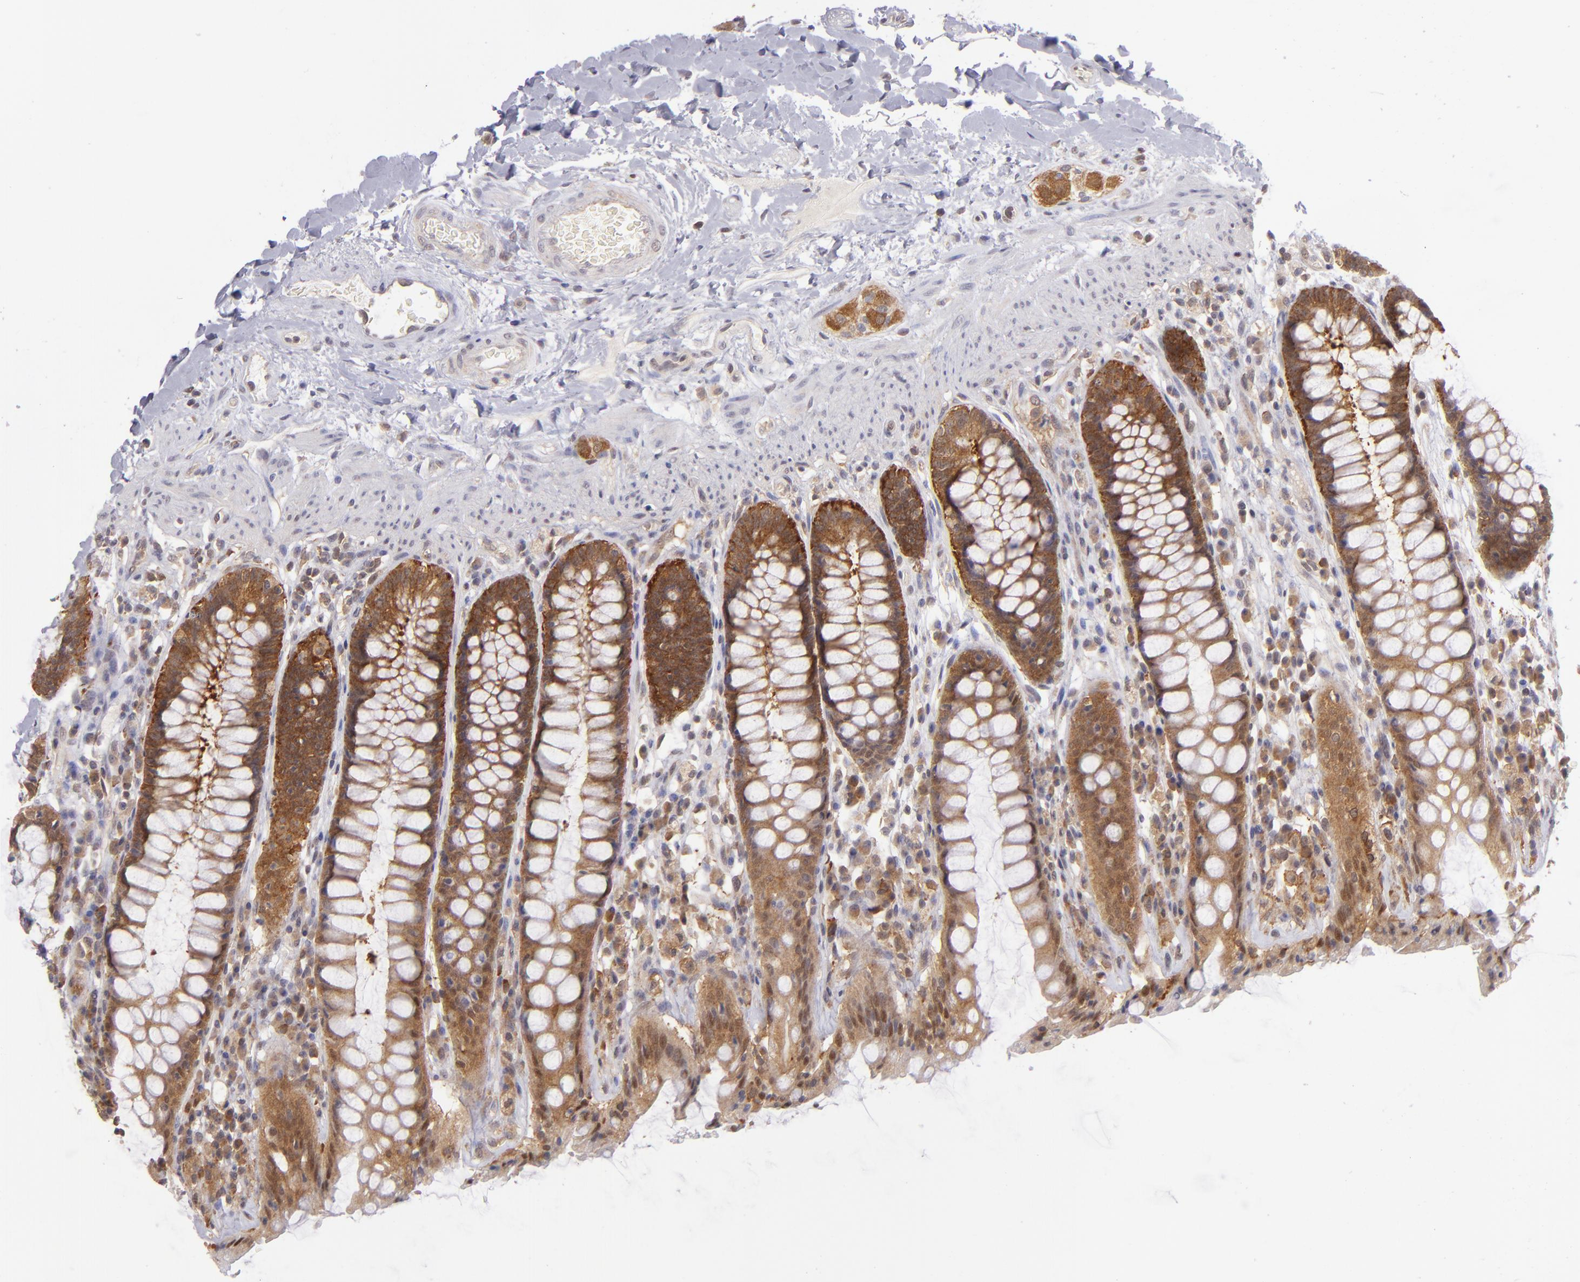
{"staining": {"intensity": "strong", "quantity": ">75%", "location": "cytoplasmic/membranous"}, "tissue": "rectum", "cell_type": "Glandular cells", "image_type": "normal", "snomed": [{"axis": "morphology", "description": "Normal tissue, NOS"}, {"axis": "topography", "description": "Rectum"}], "caption": "Rectum was stained to show a protein in brown. There is high levels of strong cytoplasmic/membranous staining in about >75% of glandular cells. (Stains: DAB in brown, nuclei in blue, Microscopy: brightfield microscopy at high magnification).", "gene": "PTPN13", "patient": {"sex": "female", "age": 46}}